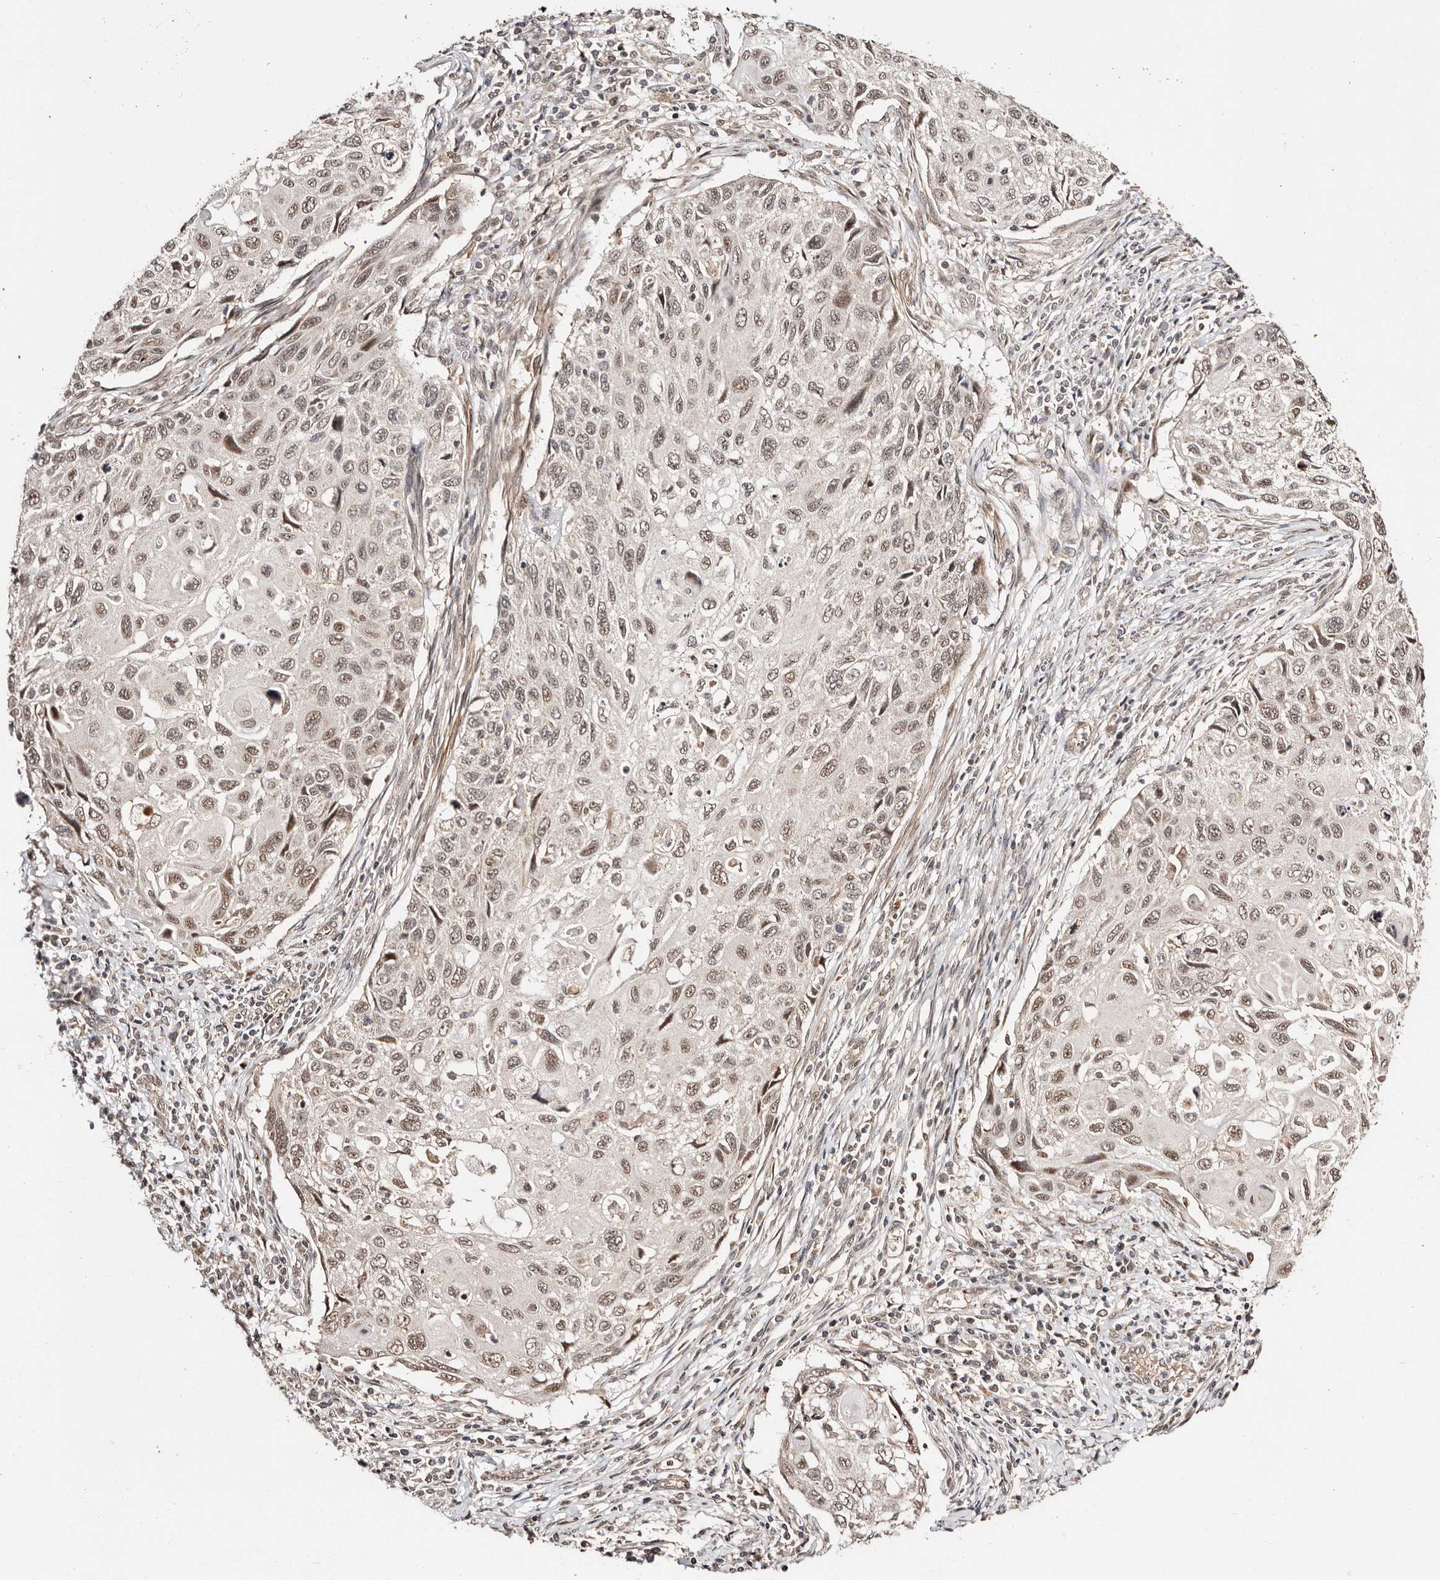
{"staining": {"intensity": "weak", "quantity": ">75%", "location": "nuclear"}, "tissue": "cervical cancer", "cell_type": "Tumor cells", "image_type": "cancer", "snomed": [{"axis": "morphology", "description": "Squamous cell carcinoma, NOS"}, {"axis": "topography", "description": "Cervix"}], "caption": "About >75% of tumor cells in human cervical cancer show weak nuclear protein expression as visualized by brown immunohistochemical staining.", "gene": "CTNNBL1", "patient": {"sex": "female", "age": 70}}